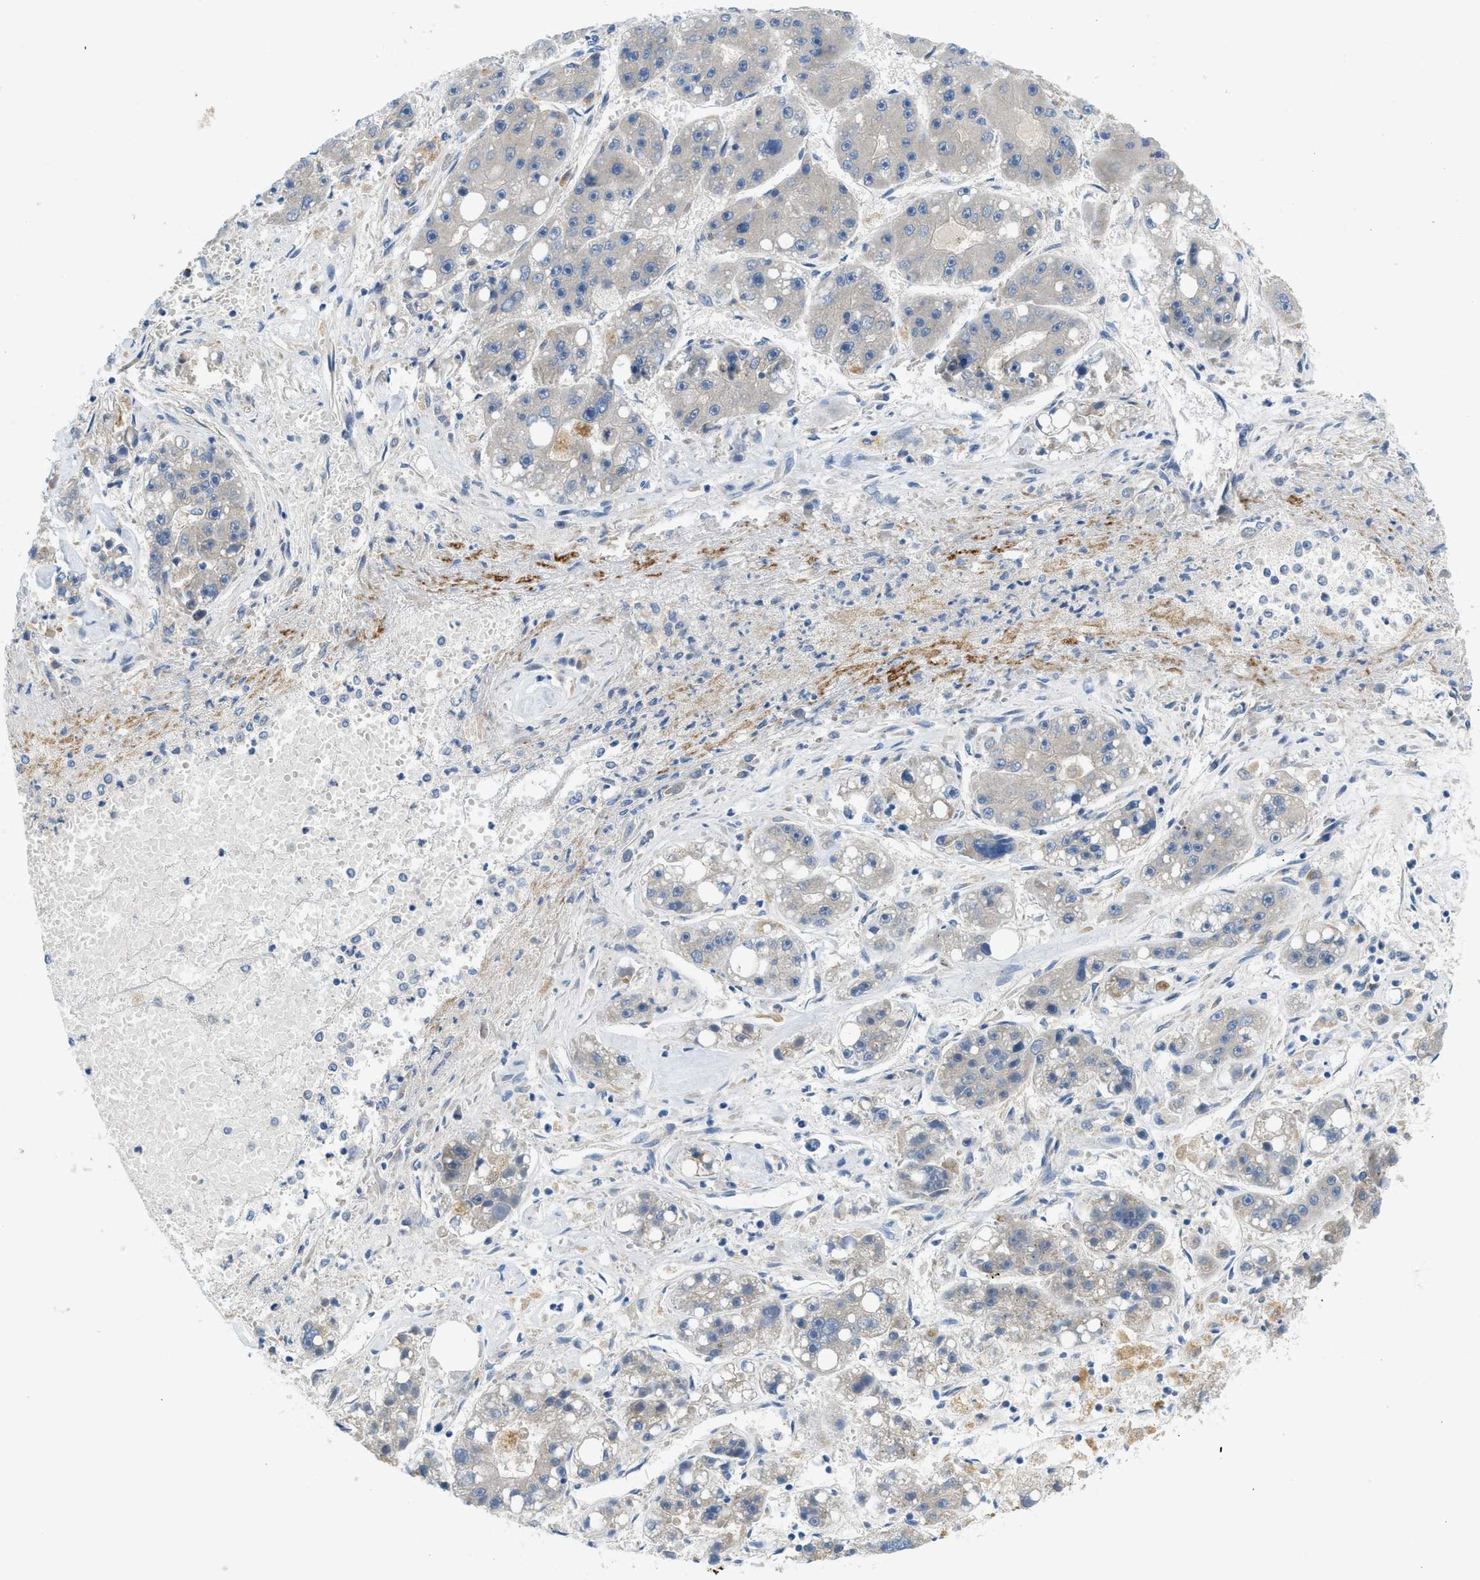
{"staining": {"intensity": "negative", "quantity": "none", "location": "none"}, "tissue": "liver cancer", "cell_type": "Tumor cells", "image_type": "cancer", "snomed": [{"axis": "morphology", "description": "Carcinoma, Hepatocellular, NOS"}, {"axis": "topography", "description": "Liver"}], "caption": "IHC histopathology image of human liver hepatocellular carcinoma stained for a protein (brown), which demonstrates no staining in tumor cells.", "gene": "RIPK2", "patient": {"sex": "female", "age": 61}}